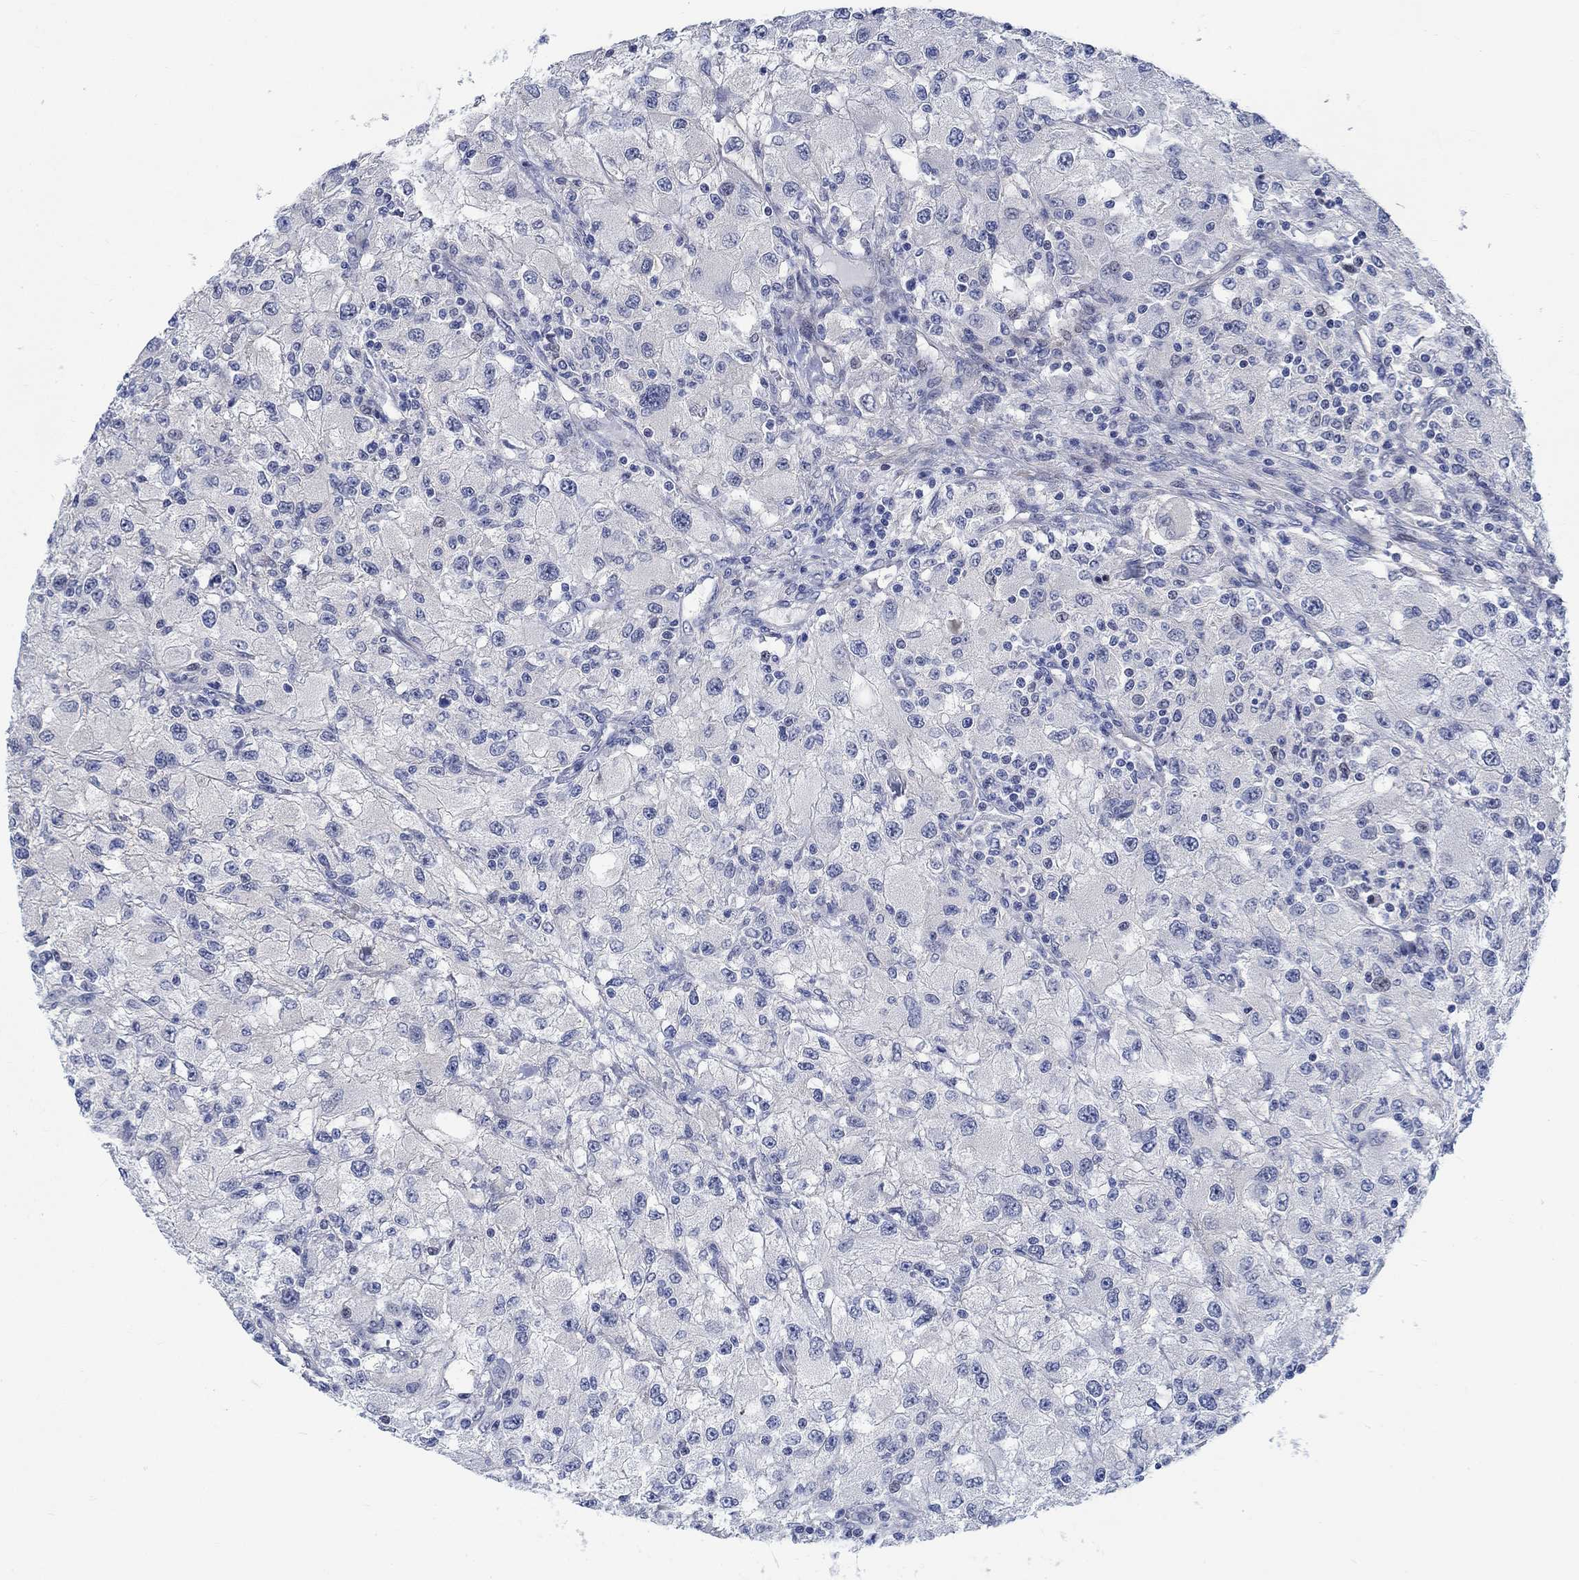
{"staining": {"intensity": "negative", "quantity": "none", "location": "none"}, "tissue": "renal cancer", "cell_type": "Tumor cells", "image_type": "cancer", "snomed": [{"axis": "morphology", "description": "Adenocarcinoma, NOS"}, {"axis": "topography", "description": "Kidney"}], "caption": "Tumor cells are negative for brown protein staining in renal adenocarcinoma.", "gene": "KCNH8", "patient": {"sex": "female", "age": 67}}